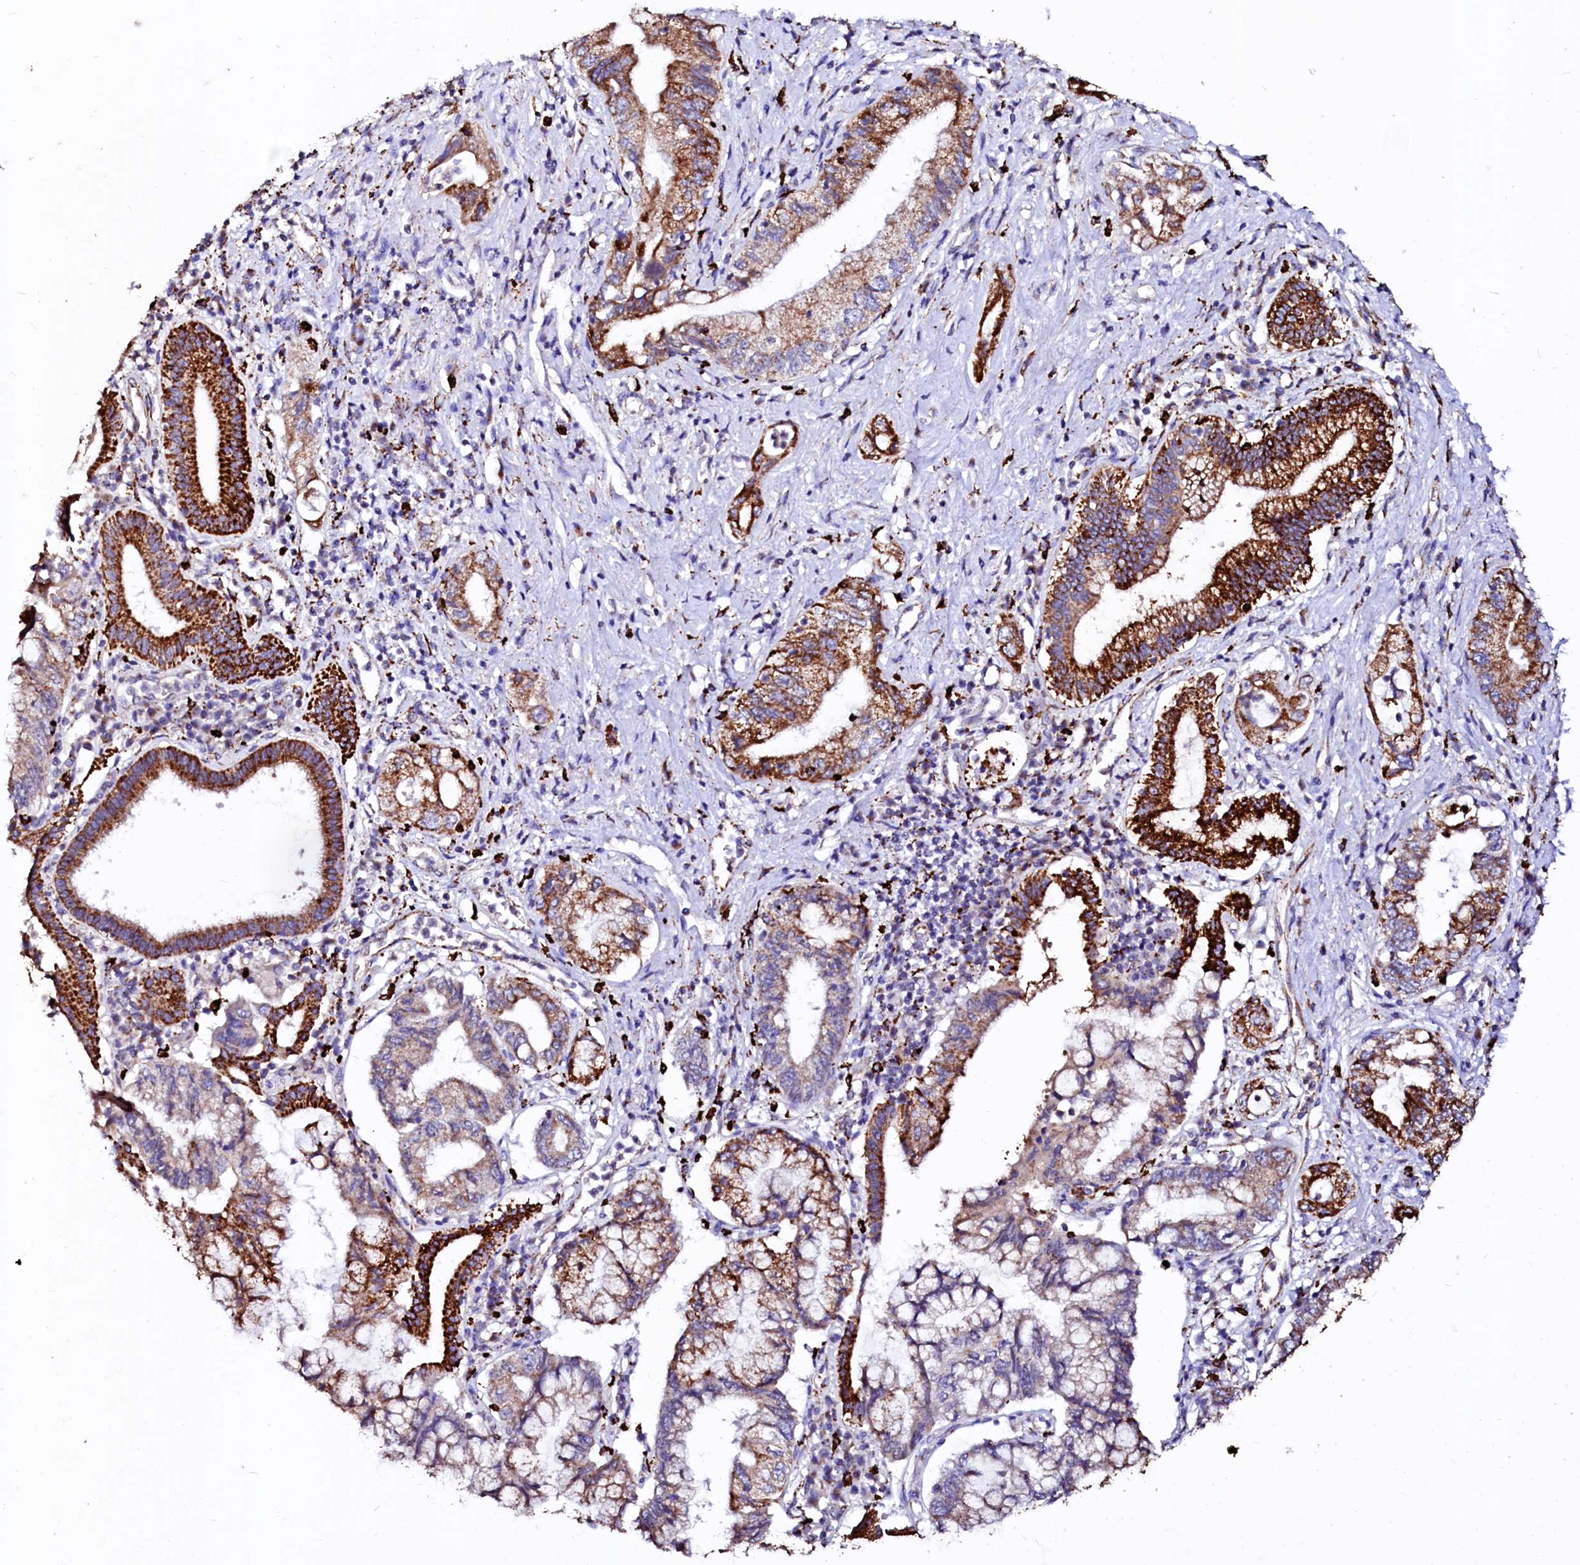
{"staining": {"intensity": "strong", "quantity": ">75%", "location": "cytoplasmic/membranous"}, "tissue": "pancreatic cancer", "cell_type": "Tumor cells", "image_type": "cancer", "snomed": [{"axis": "morphology", "description": "Adenocarcinoma, NOS"}, {"axis": "topography", "description": "Pancreas"}], "caption": "IHC of adenocarcinoma (pancreatic) shows high levels of strong cytoplasmic/membranous positivity in about >75% of tumor cells.", "gene": "MAOB", "patient": {"sex": "female", "age": 73}}